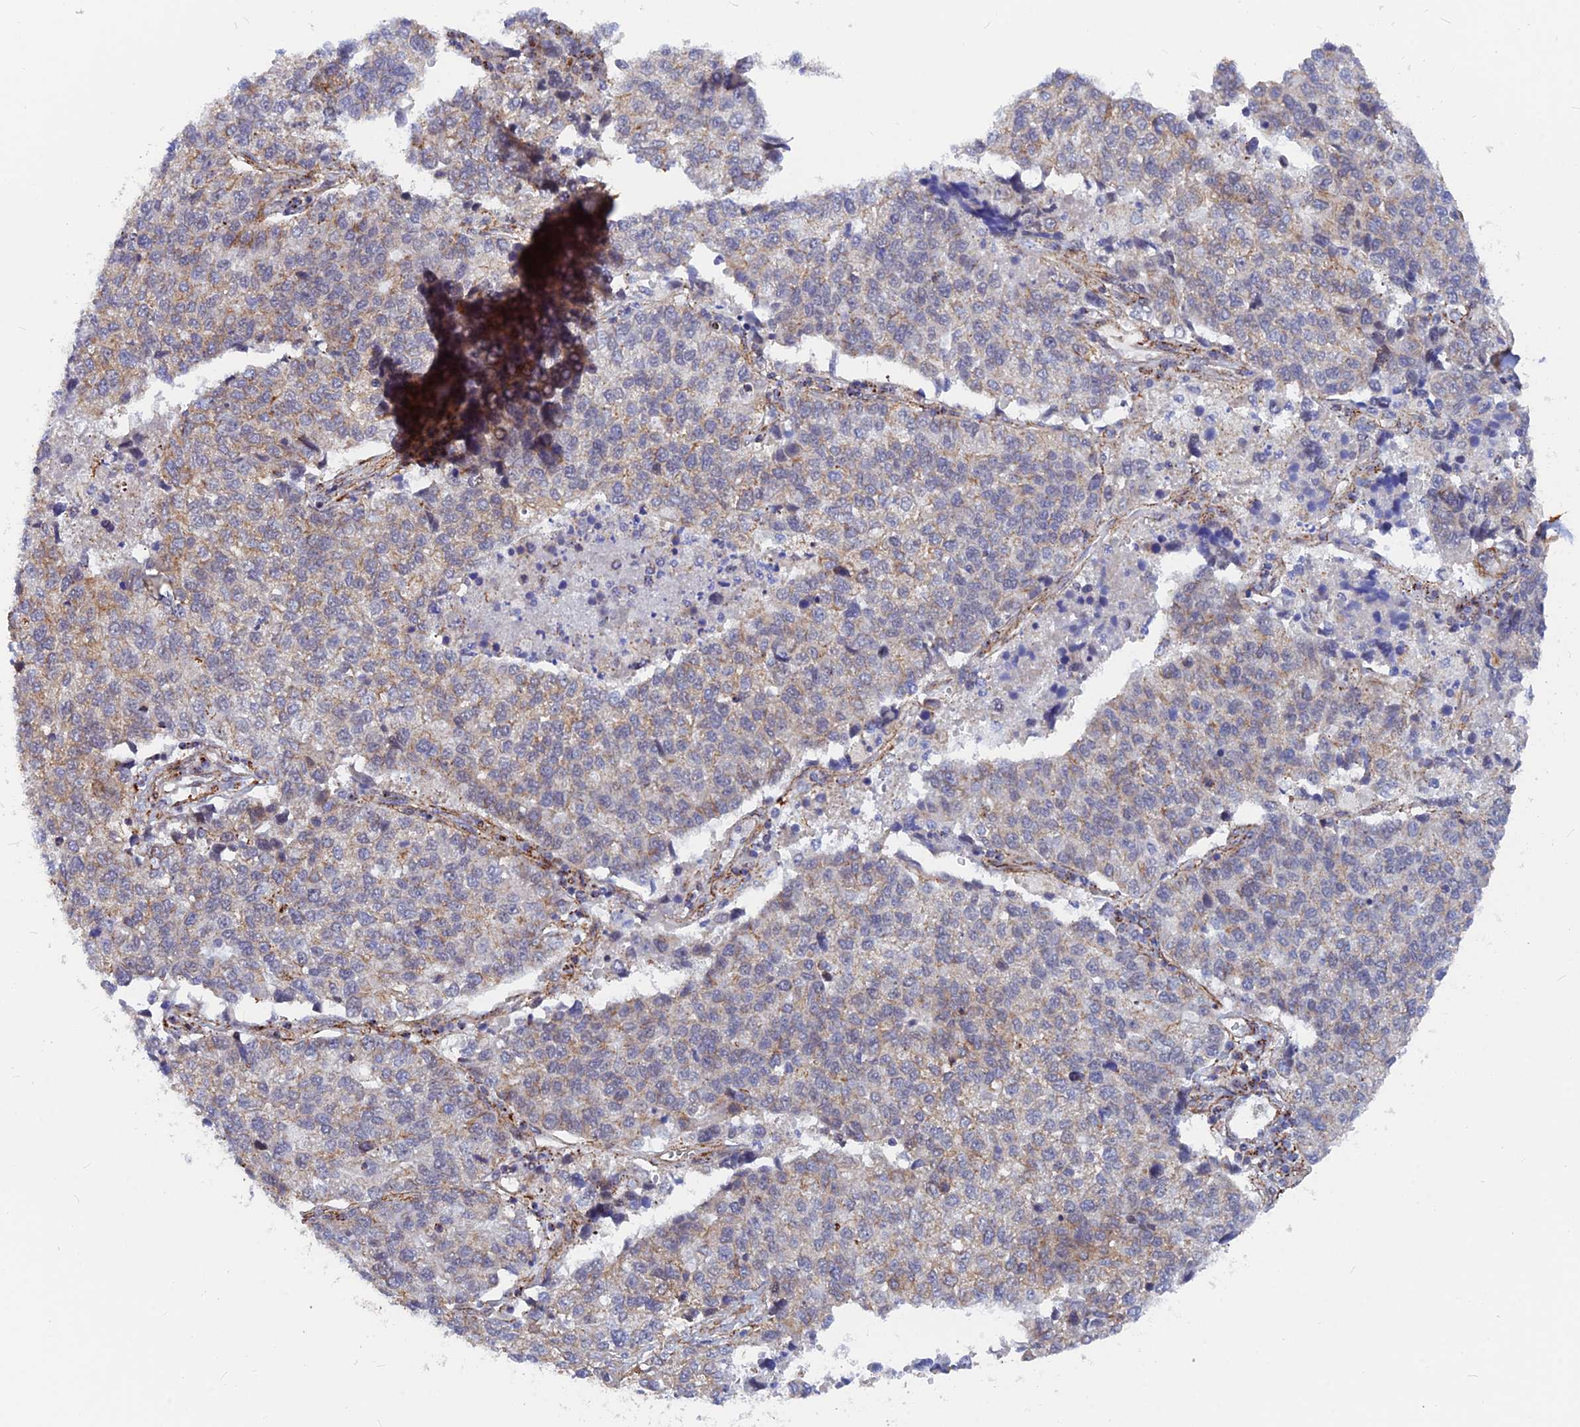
{"staining": {"intensity": "weak", "quantity": "25%-75%", "location": "cytoplasmic/membranous"}, "tissue": "lung cancer", "cell_type": "Tumor cells", "image_type": "cancer", "snomed": [{"axis": "morphology", "description": "Adenocarcinoma, NOS"}, {"axis": "topography", "description": "Lung"}], "caption": "Immunohistochemistry photomicrograph of lung cancer (adenocarcinoma) stained for a protein (brown), which exhibits low levels of weak cytoplasmic/membranous expression in approximately 25%-75% of tumor cells.", "gene": "VSTM2L", "patient": {"sex": "male", "age": 49}}